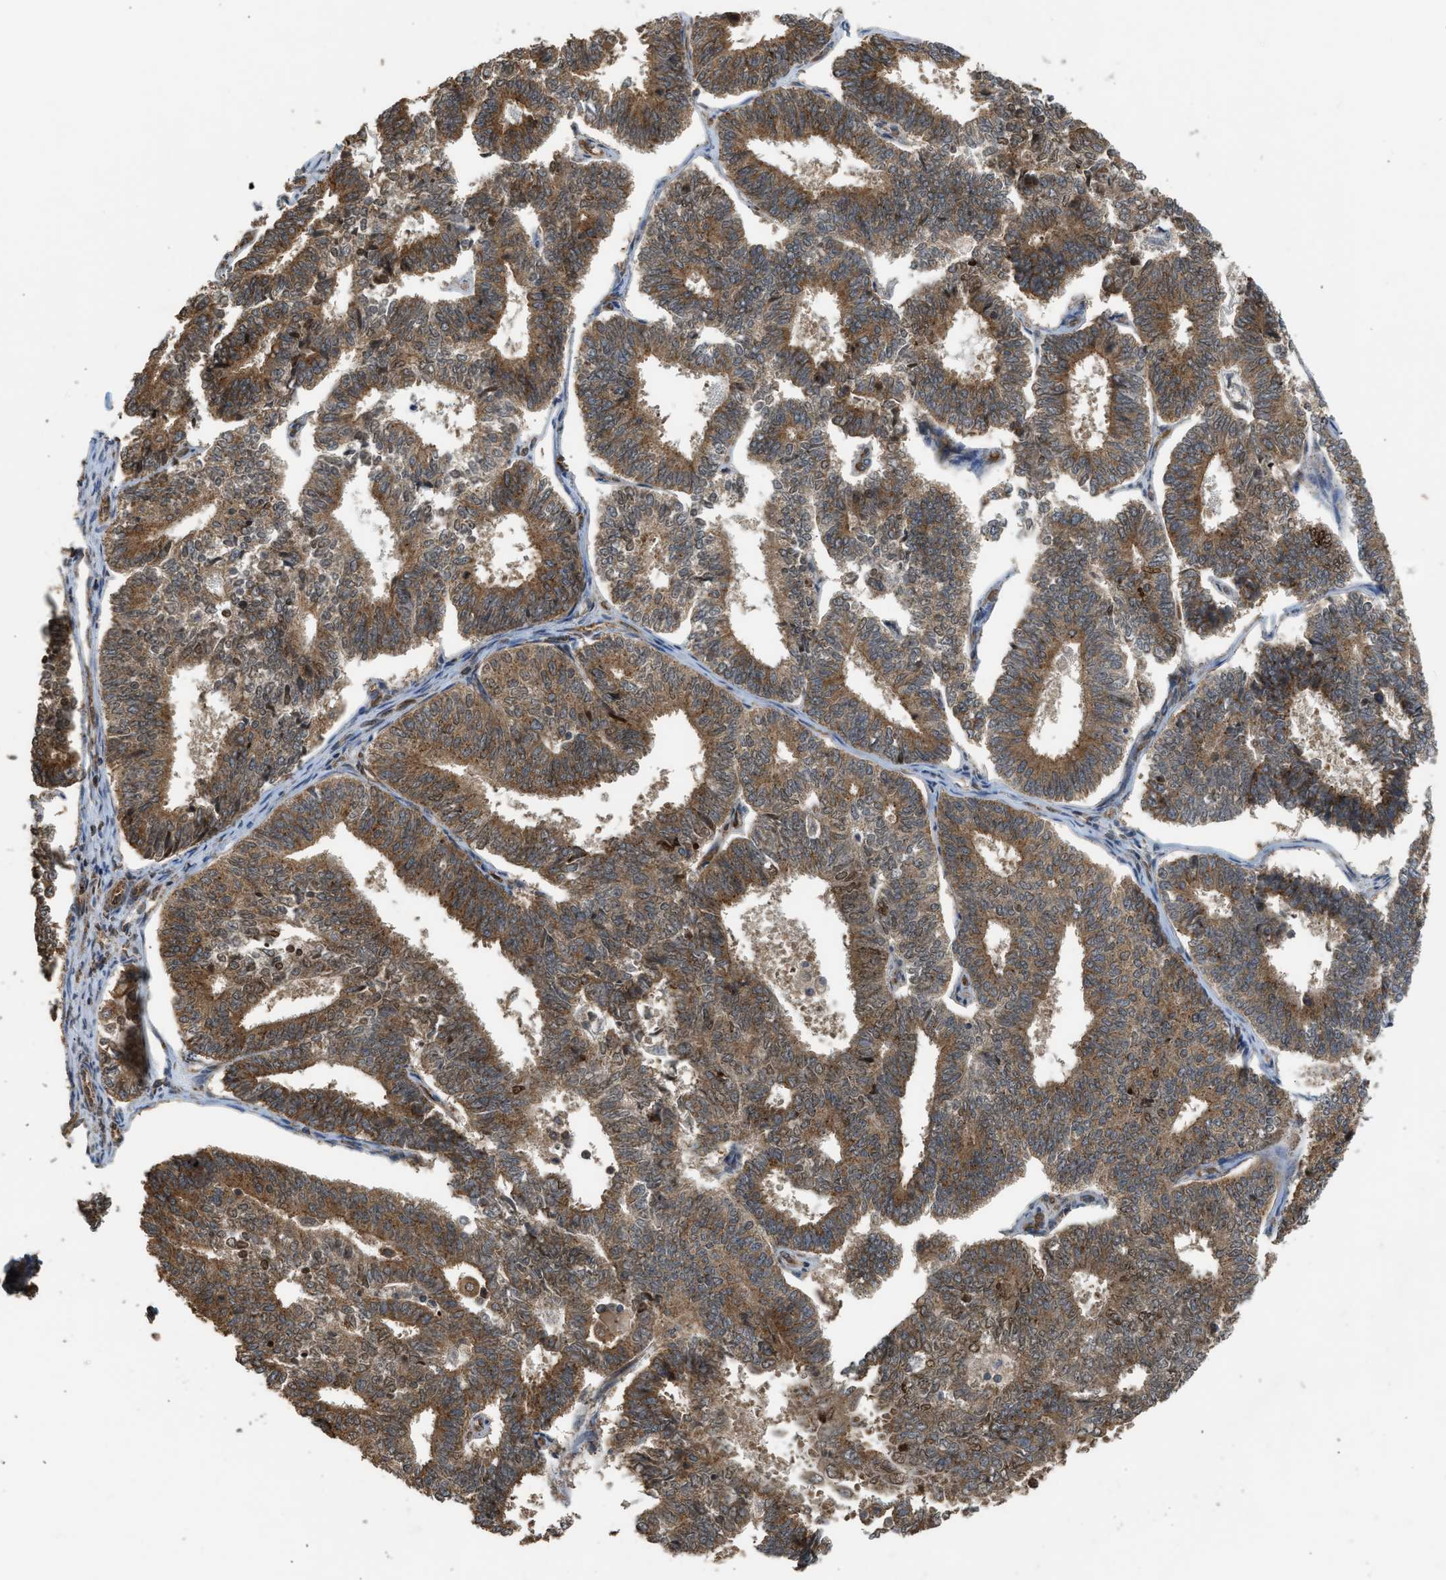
{"staining": {"intensity": "moderate", "quantity": ">75%", "location": "cytoplasmic/membranous"}, "tissue": "endometrial cancer", "cell_type": "Tumor cells", "image_type": "cancer", "snomed": [{"axis": "morphology", "description": "Adenocarcinoma, NOS"}, {"axis": "topography", "description": "Endometrium"}], "caption": "Immunohistochemistry micrograph of neoplastic tissue: human endometrial cancer stained using immunohistochemistry (IHC) reveals medium levels of moderate protein expression localized specifically in the cytoplasmic/membranous of tumor cells, appearing as a cytoplasmic/membranous brown color.", "gene": "HIP1R", "patient": {"sex": "female", "age": 70}}